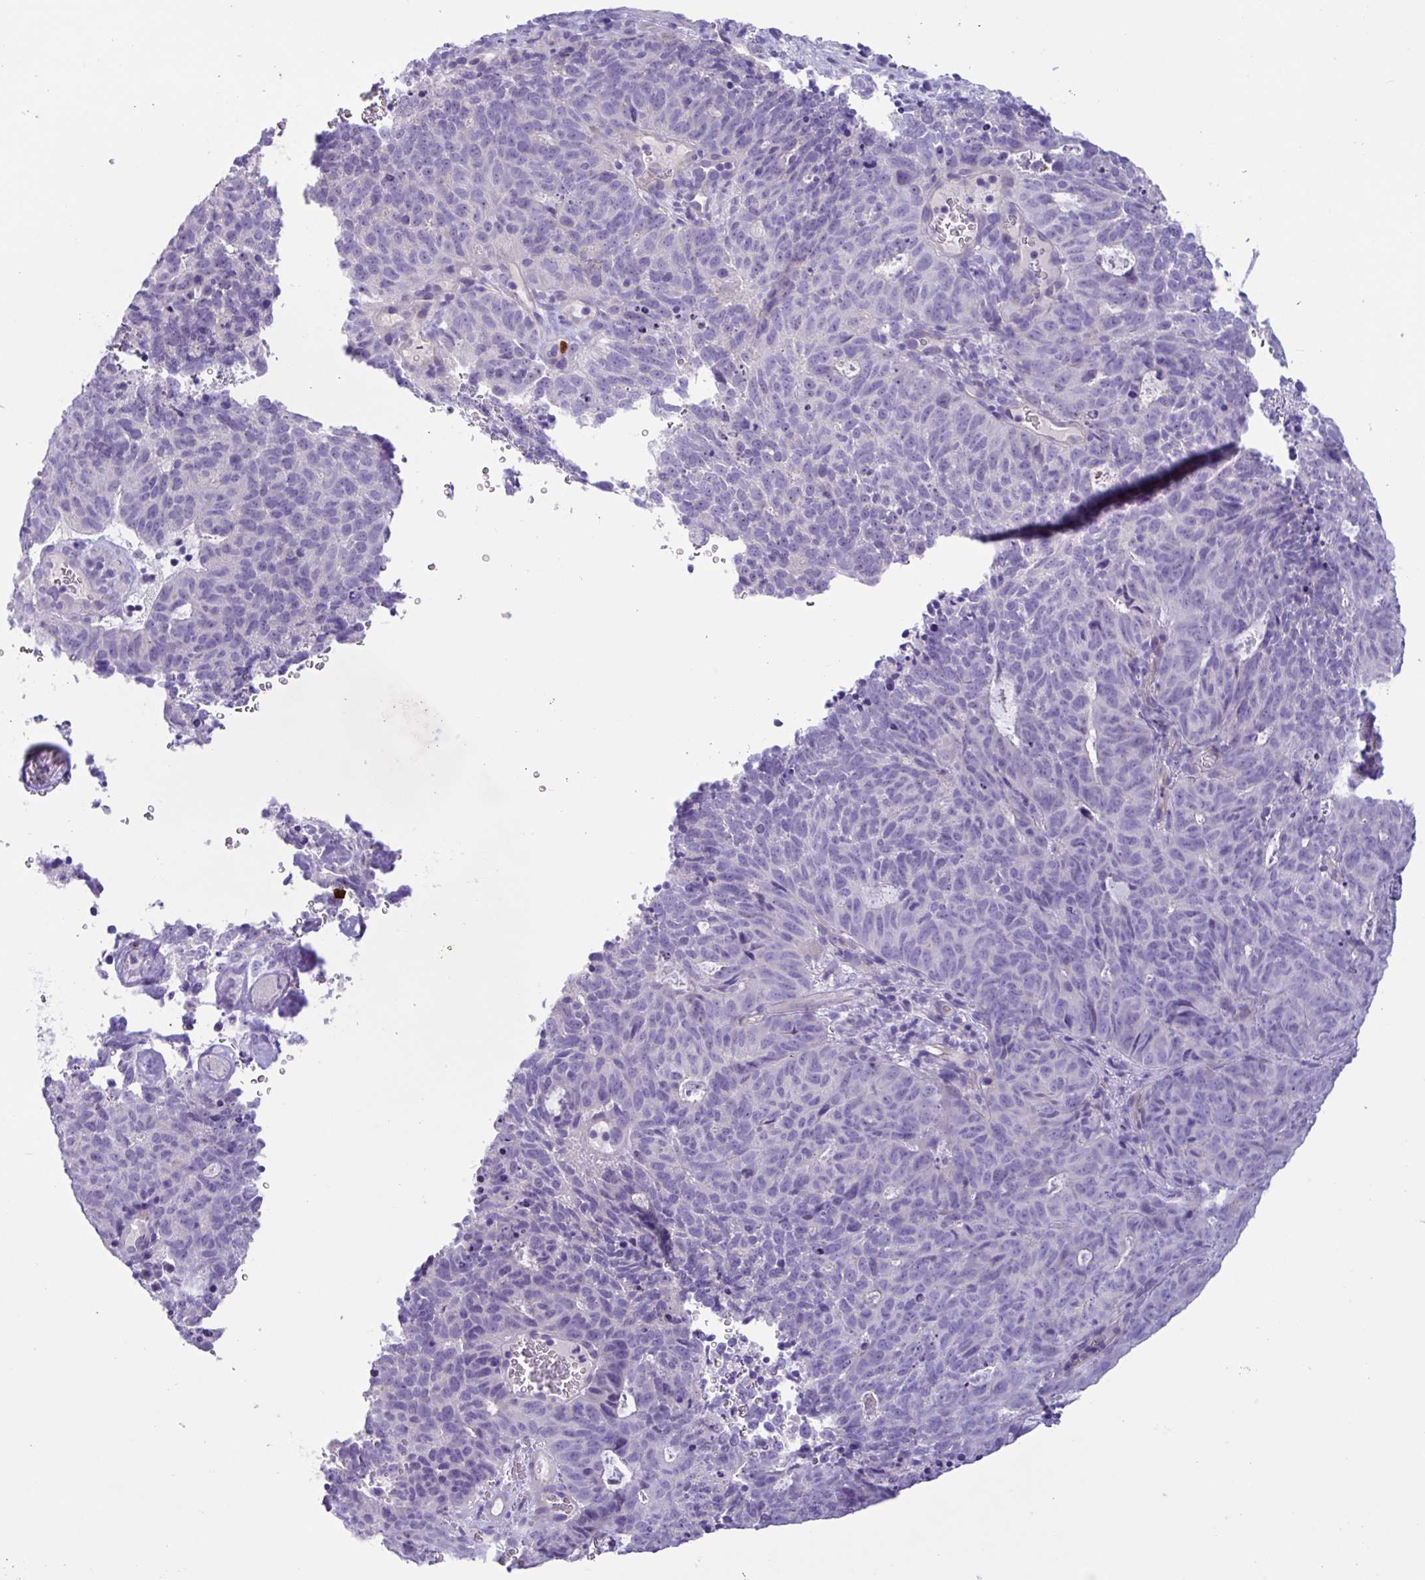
{"staining": {"intensity": "negative", "quantity": "none", "location": "none"}, "tissue": "cervical cancer", "cell_type": "Tumor cells", "image_type": "cancer", "snomed": [{"axis": "morphology", "description": "Adenocarcinoma, NOS"}, {"axis": "topography", "description": "Cervix"}], "caption": "A histopathology image of human cervical cancer is negative for staining in tumor cells.", "gene": "MRM2", "patient": {"sex": "female", "age": 38}}